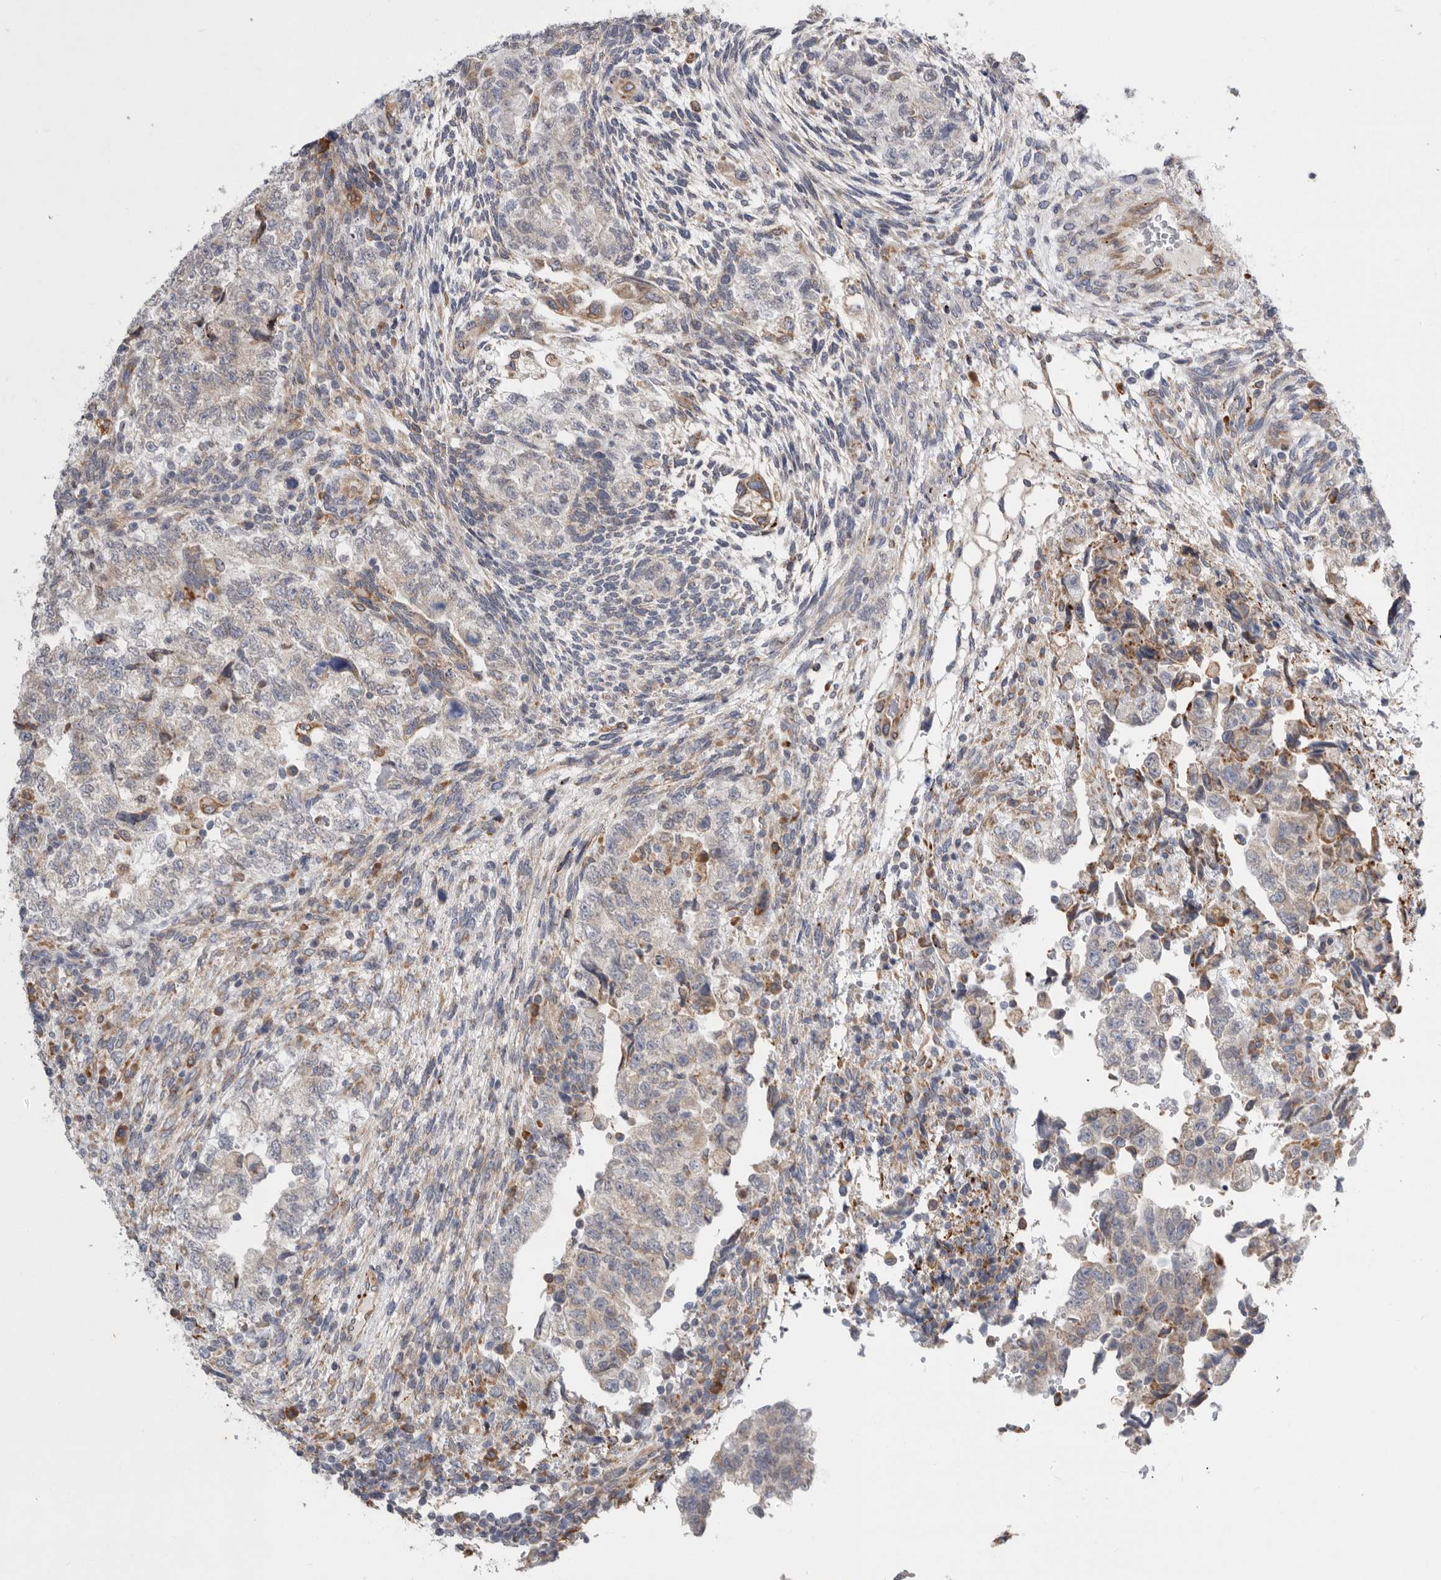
{"staining": {"intensity": "weak", "quantity": "<25%", "location": "cytoplasmic/membranous"}, "tissue": "testis cancer", "cell_type": "Tumor cells", "image_type": "cancer", "snomed": [{"axis": "morphology", "description": "Normal tissue, NOS"}, {"axis": "morphology", "description": "Carcinoma, Embryonal, NOS"}, {"axis": "topography", "description": "Testis"}], "caption": "Tumor cells are negative for protein expression in human embryonal carcinoma (testis).", "gene": "GANAB", "patient": {"sex": "male", "age": 36}}